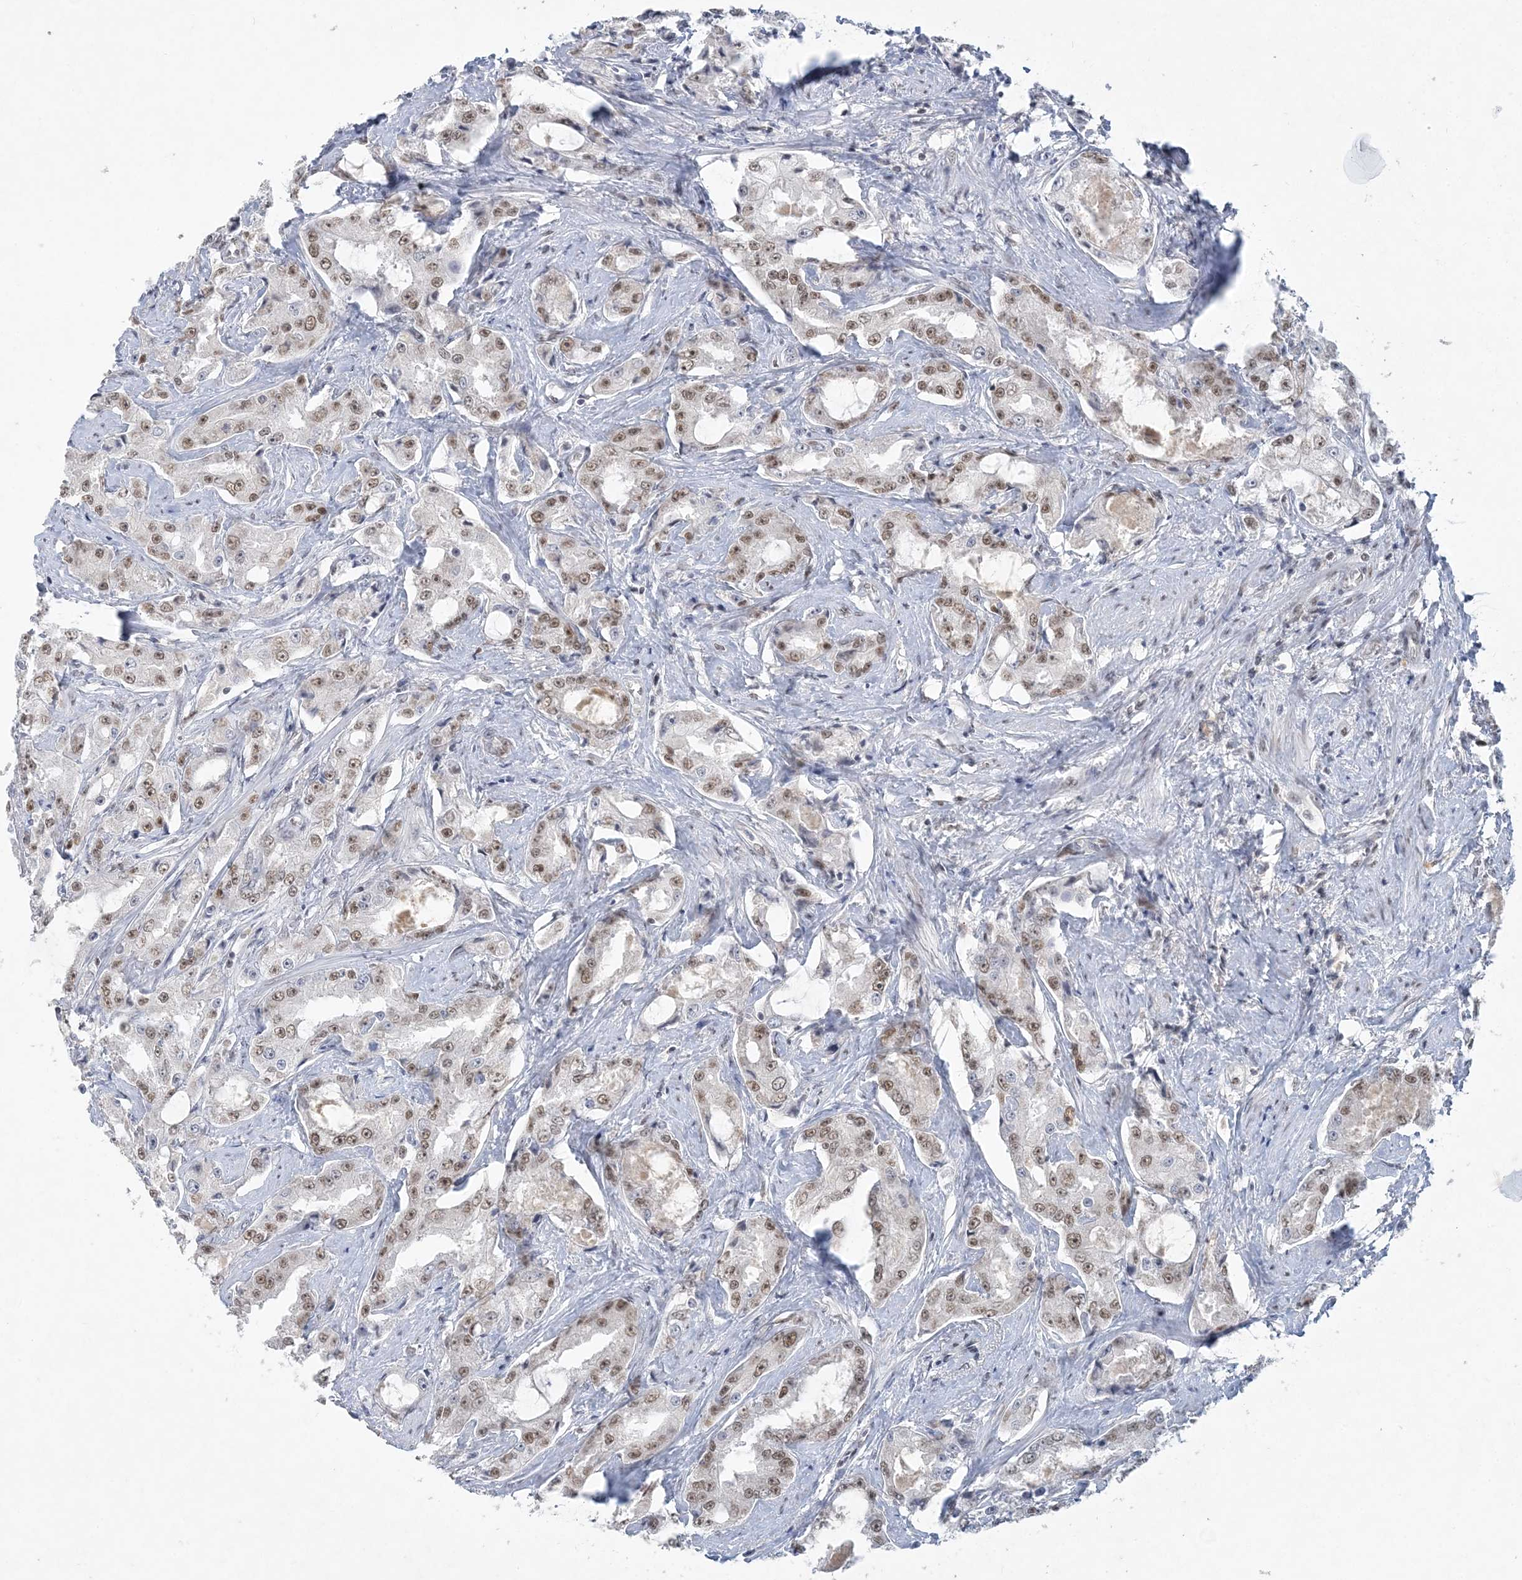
{"staining": {"intensity": "moderate", "quantity": ">75%", "location": "nuclear"}, "tissue": "prostate cancer", "cell_type": "Tumor cells", "image_type": "cancer", "snomed": [{"axis": "morphology", "description": "Adenocarcinoma, High grade"}, {"axis": "topography", "description": "Prostate"}], "caption": "This photomicrograph exhibits immunohistochemistry (IHC) staining of prostate high-grade adenocarcinoma, with medium moderate nuclear positivity in about >75% of tumor cells.", "gene": "KMT2D", "patient": {"sex": "male", "age": 73}}